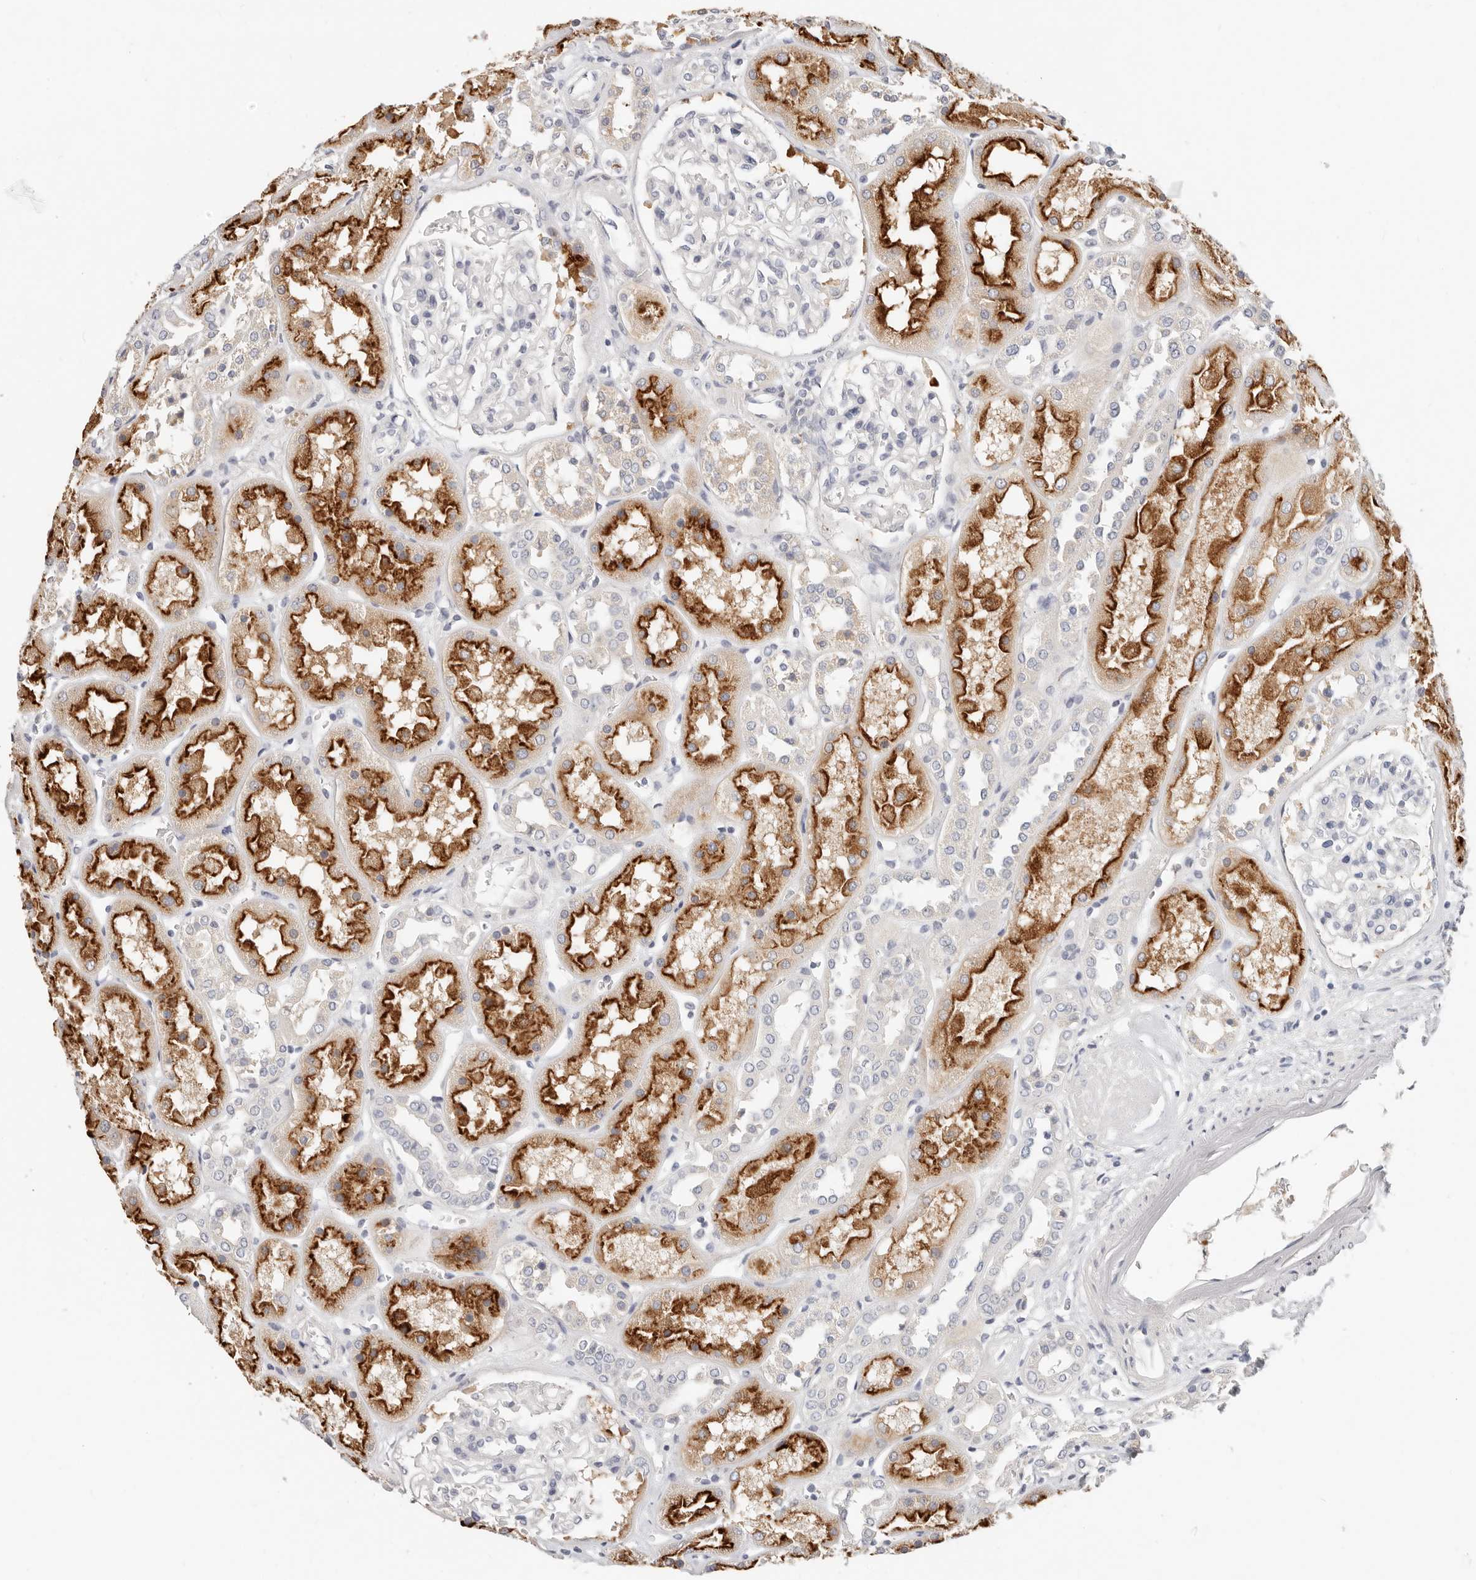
{"staining": {"intensity": "negative", "quantity": "none", "location": "none"}, "tissue": "kidney", "cell_type": "Cells in glomeruli", "image_type": "normal", "snomed": [{"axis": "morphology", "description": "Normal tissue, NOS"}, {"axis": "topography", "description": "Kidney"}], "caption": "High power microscopy histopathology image of an immunohistochemistry (IHC) histopathology image of benign kidney, revealing no significant staining in cells in glomeruli. Brightfield microscopy of IHC stained with DAB (brown) and hematoxylin (blue), captured at high magnification.", "gene": "TMEM63B", "patient": {"sex": "male", "age": 70}}